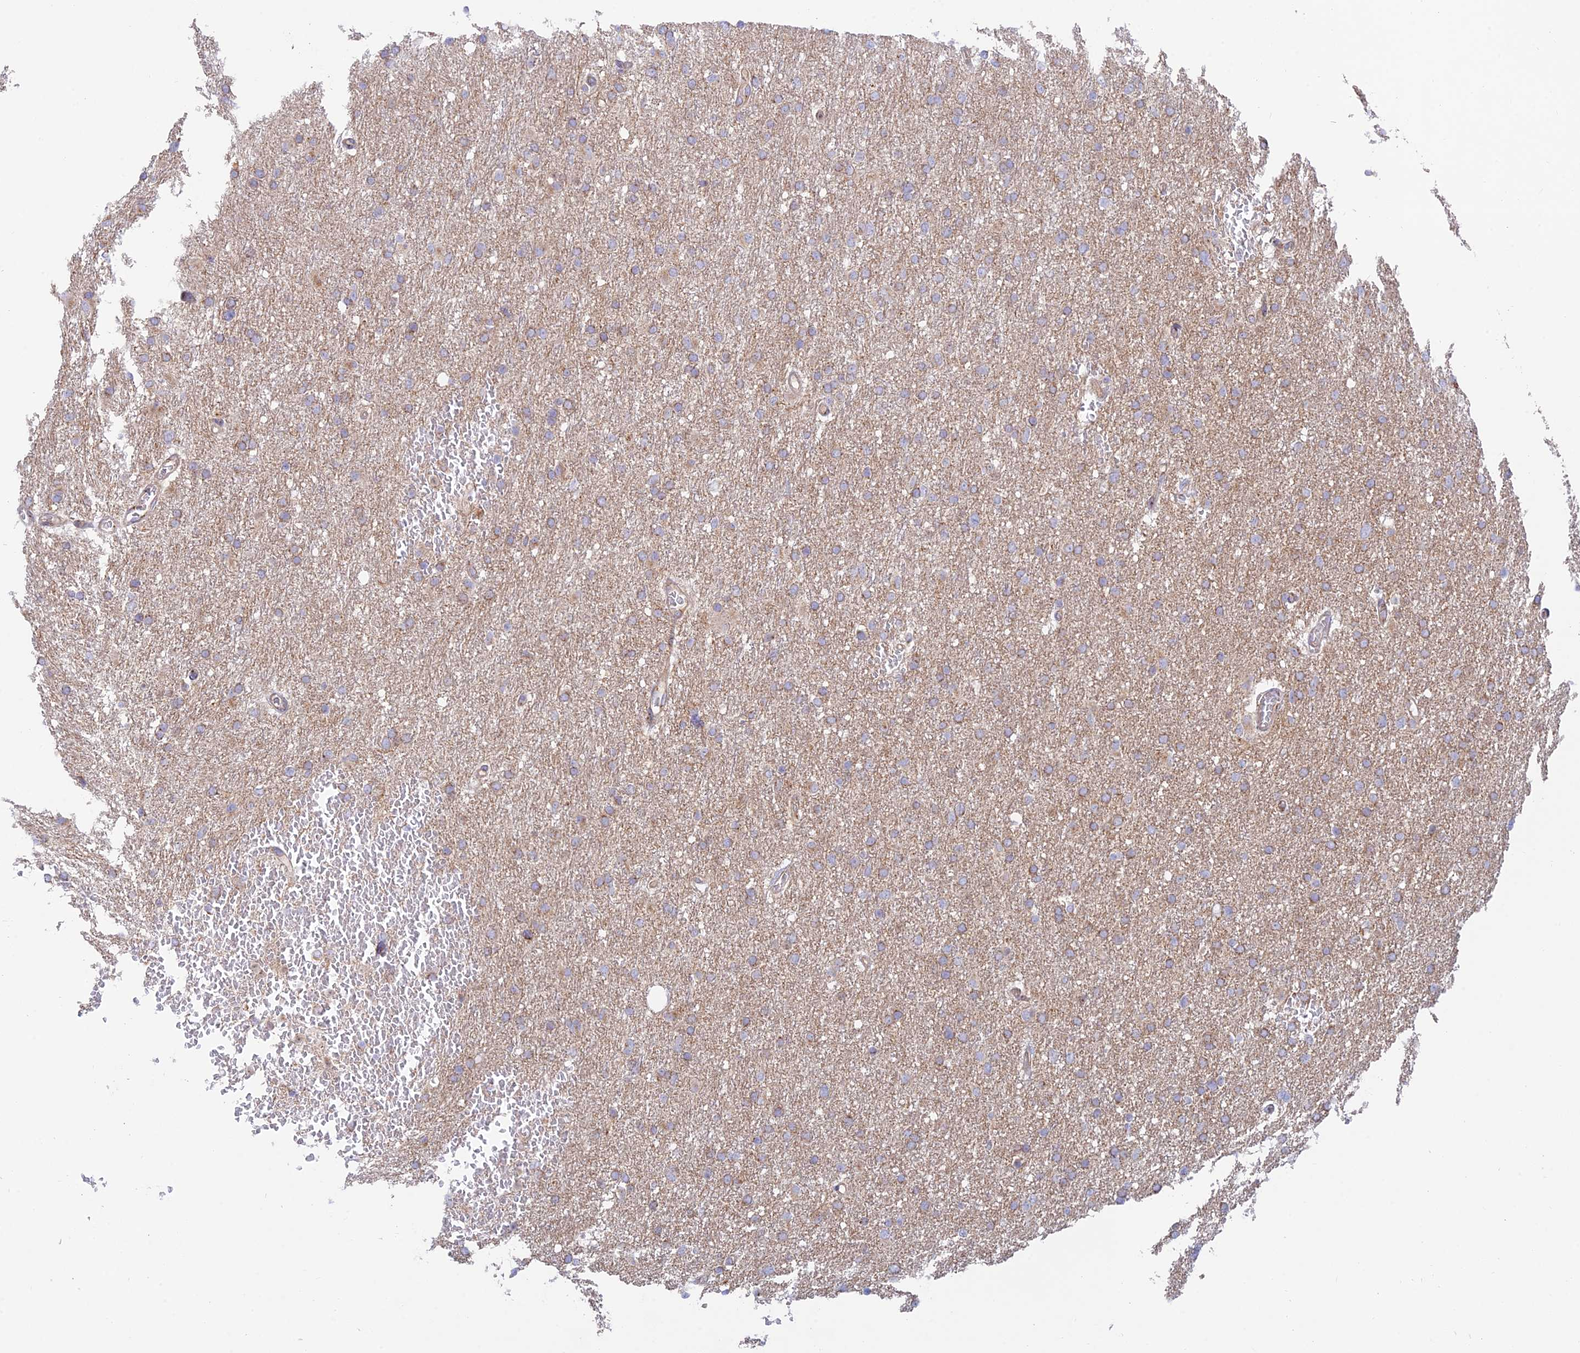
{"staining": {"intensity": "weak", "quantity": ">75%", "location": "cytoplasmic/membranous"}, "tissue": "glioma", "cell_type": "Tumor cells", "image_type": "cancer", "snomed": [{"axis": "morphology", "description": "Glioma, malignant, High grade"}, {"axis": "topography", "description": "Cerebral cortex"}], "caption": "This image reveals high-grade glioma (malignant) stained with immunohistochemistry to label a protein in brown. The cytoplasmic/membranous of tumor cells show weak positivity for the protein. Nuclei are counter-stained blue.", "gene": "GOLGA3", "patient": {"sex": "female", "age": 36}}